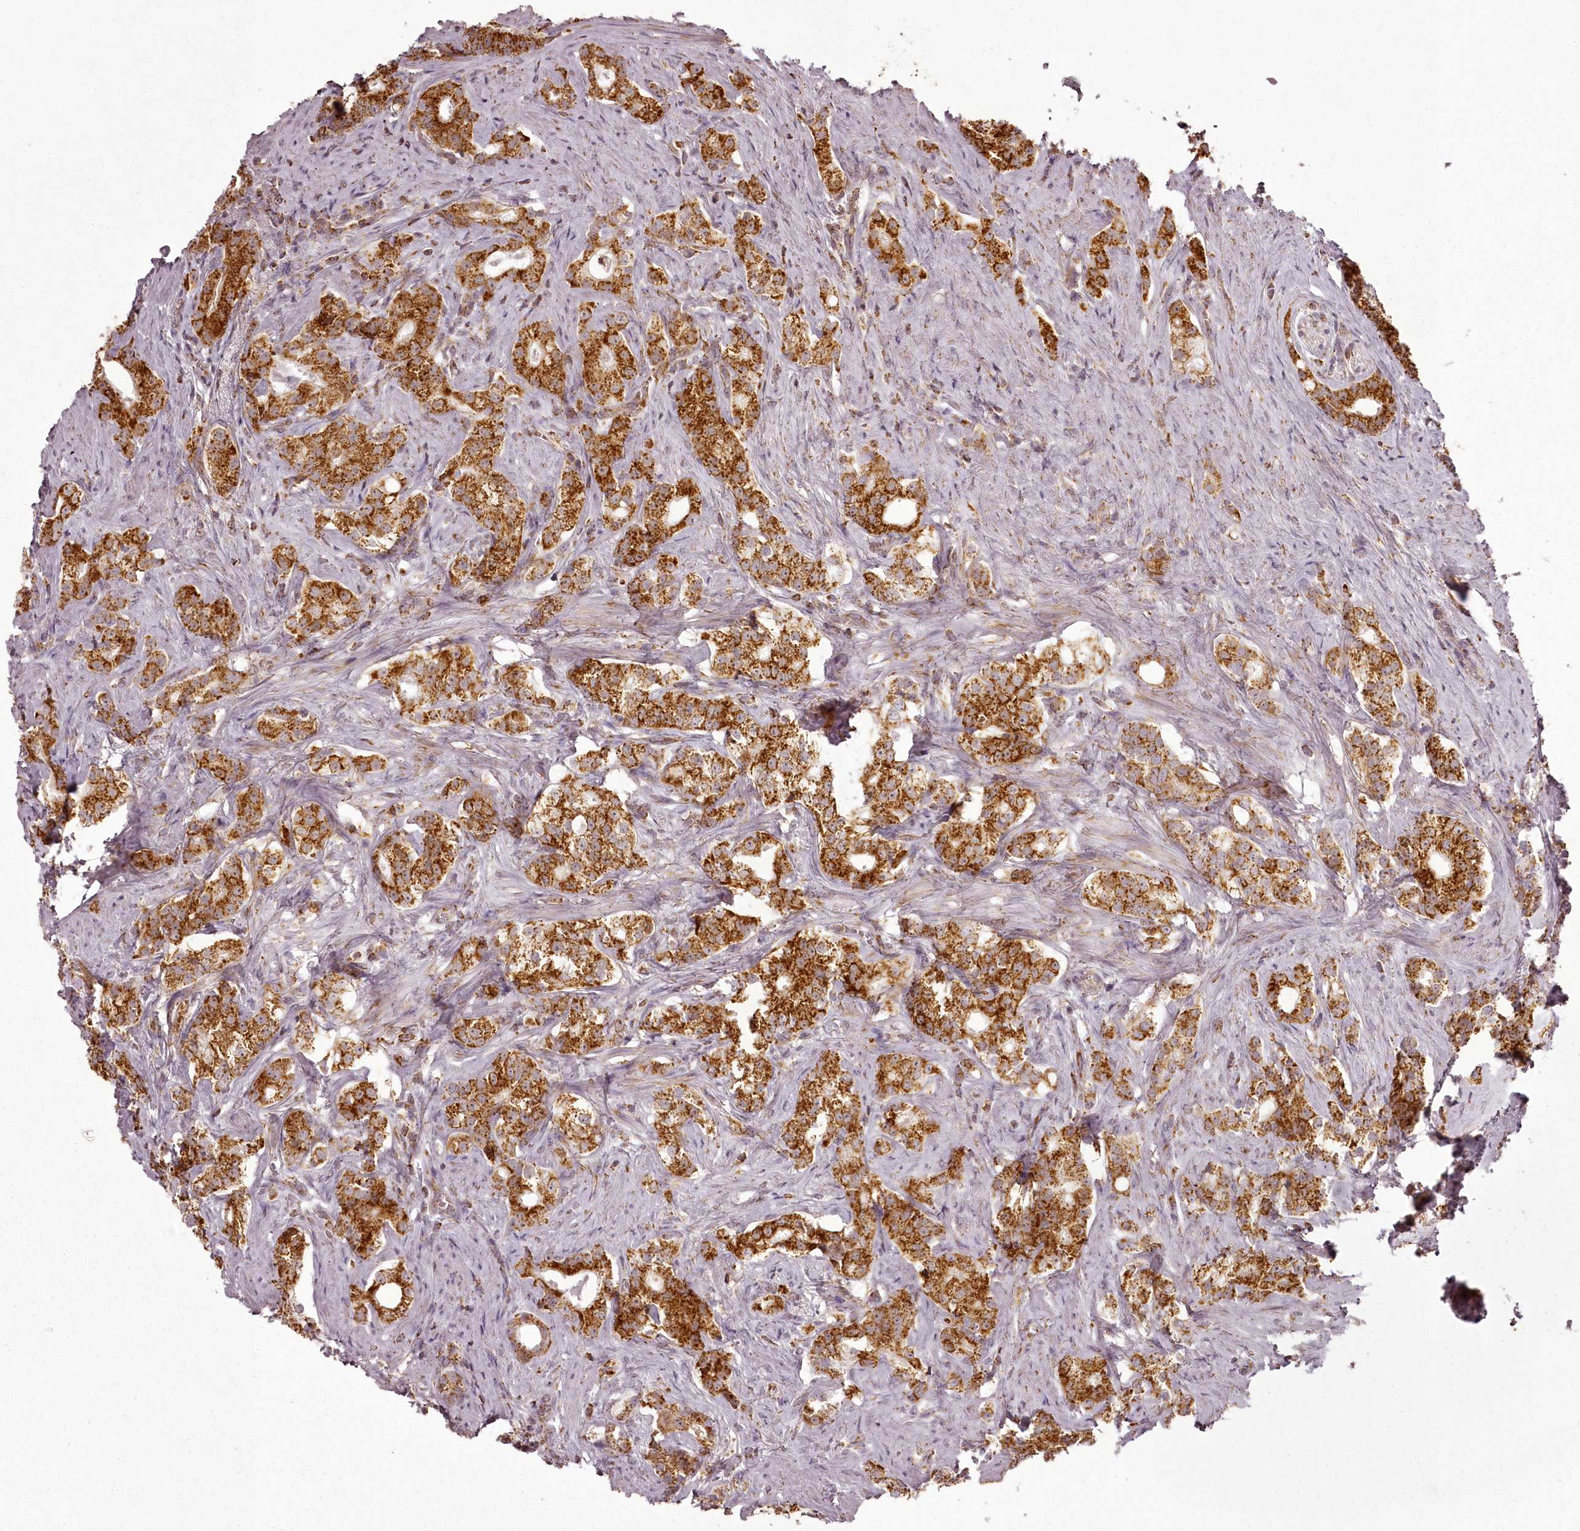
{"staining": {"intensity": "strong", "quantity": ">75%", "location": "cytoplasmic/membranous"}, "tissue": "prostate cancer", "cell_type": "Tumor cells", "image_type": "cancer", "snomed": [{"axis": "morphology", "description": "Adenocarcinoma, Low grade"}, {"axis": "topography", "description": "Prostate"}], "caption": "Prostate cancer (low-grade adenocarcinoma) was stained to show a protein in brown. There is high levels of strong cytoplasmic/membranous expression in about >75% of tumor cells.", "gene": "CHCHD2", "patient": {"sex": "male", "age": 71}}